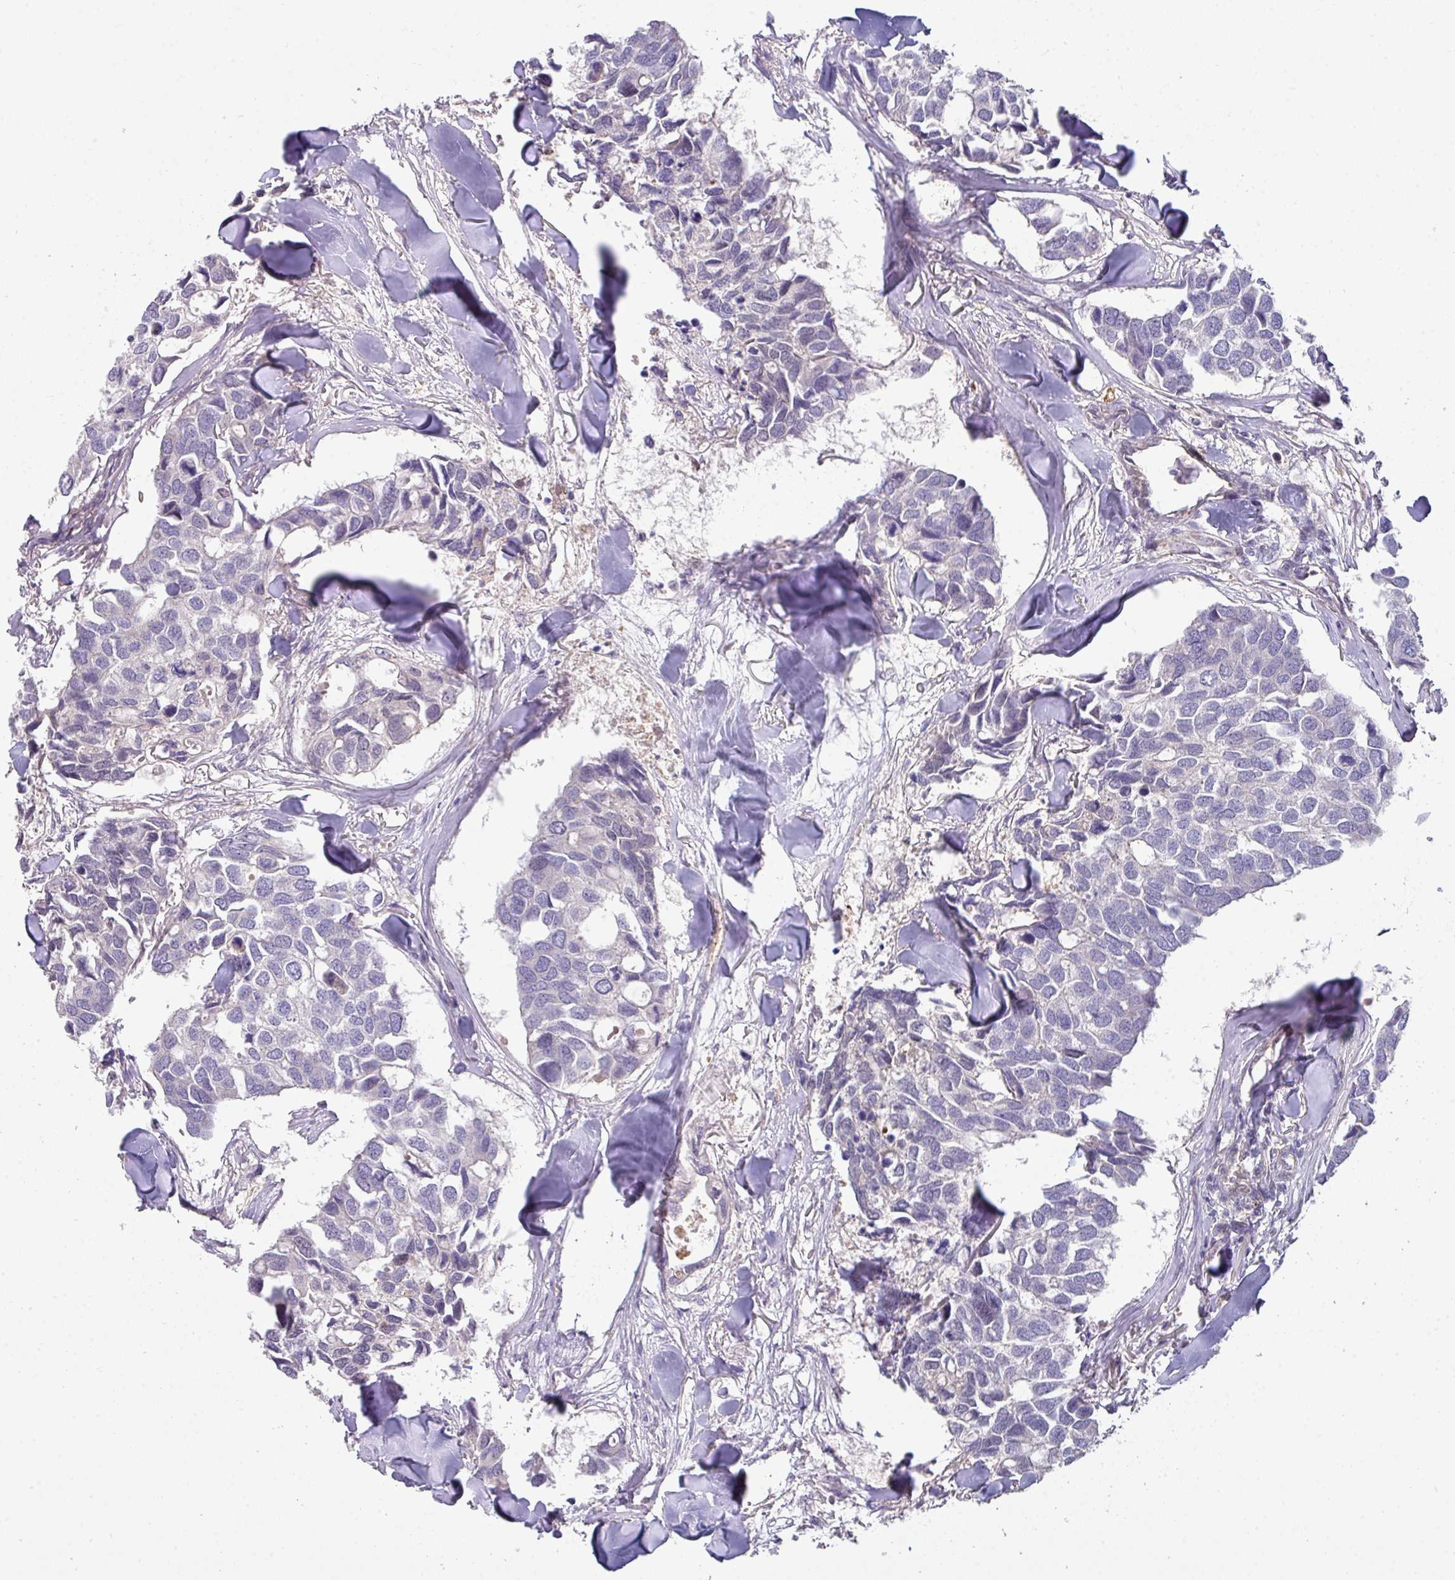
{"staining": {"intensity": "negative", "quantity": "none", "location": "none"}, "tissue": "breast cancer", "cell_type": "Tumor cells", "image_type": "cancer", "snomed": [{"axis": "morphology", "description": "Duct carcinoma"}, {"axis": "topography", "description": "Breast"}], "caption": "Tumor cells are negative for brown protein staining in breast cancer. The staining was performed using DAB to visualize the protein expression in brown, while the nuclei were stained in blue with hematoxylin (Magnification: 20x).", "gene": "SLAMF6", "patient": {"sex": "female", "age": 83}}